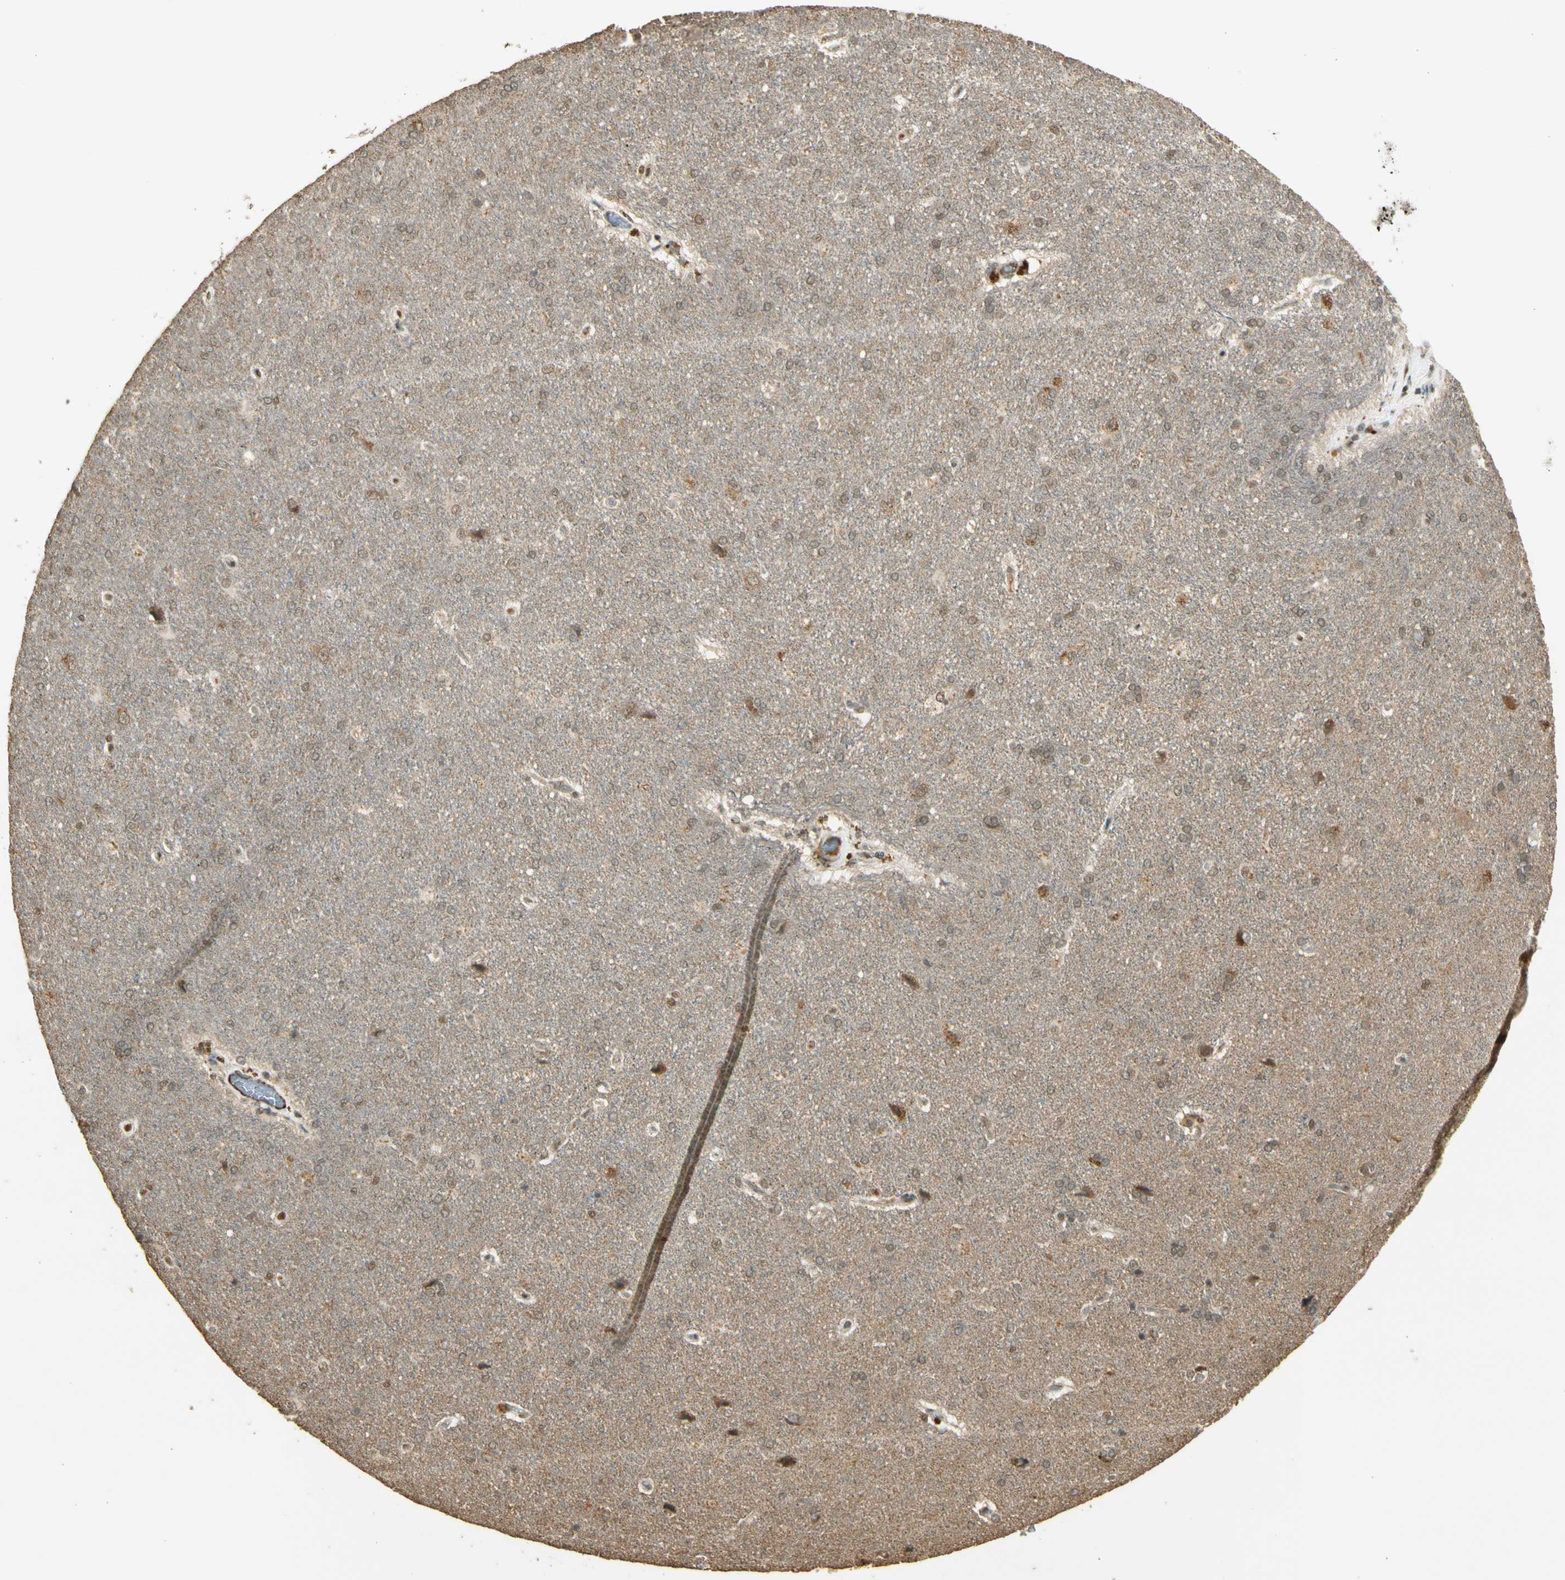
{"staining": {"intensity": "moderate", "quantity": ">75%", "location": "cytoplasmic/membranous,nuclear"}, "tissue": "cerebral cortex", "cell_type": "Endothelial cells", "image_type": "normal", "snomed": [{"axis": "morphology", "description": "Normal tissue, NOS"}, {"axis": "topography", "description": "Cerebral cortex"}], "caption": "Immunohistochemical staining of unremarkable cerebral cortex reveals medium levels of moderate cytoplasmic/membranous,nuclear positivity in about >75% of endothelial cells. (Brightfield microscopy of DAB IHC at high magnification).", "gene": "GMEB2", "patient": {"sex": "male", "age": 62}}